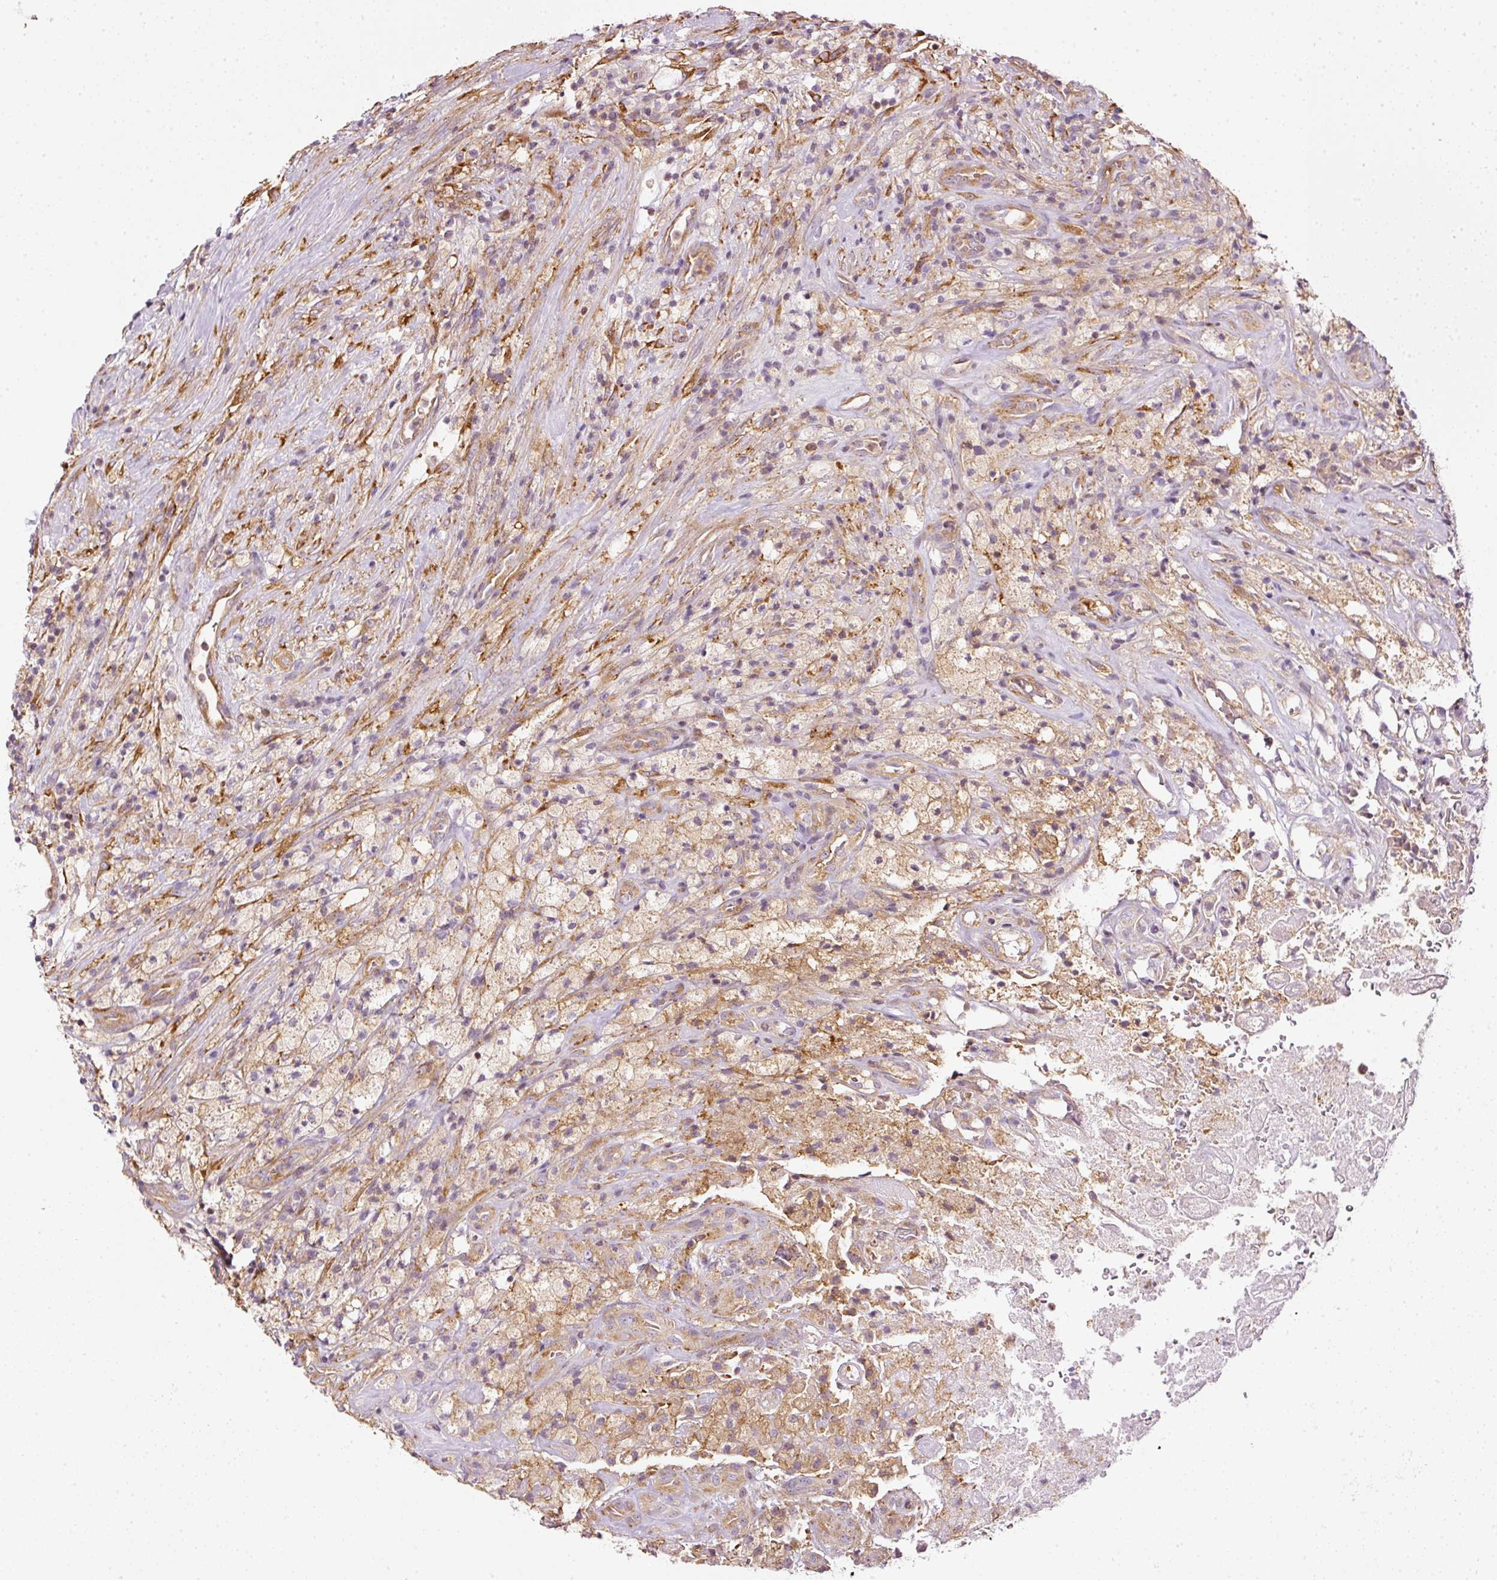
{"staining": {"intensity": "weak", "quantity": "25%-75%", "location": "cytoplasmic/membranous"}, "tissue": "glioma", "cell_type": "Tumor cells", "image_type": "cancer", "snomed": [{"axis": "morphology", "description": "Glioma, malignant, High grade"}, {"axis": "topography", "description": "Brain"}], "caption": "Weak cytoplasmic/membranous positivity is present in approximately 25%-75% of tumor cells in malignant glioma (high-grade).", "gene": "SCNM1", "patient": {"sex": "male", "age": 69}}